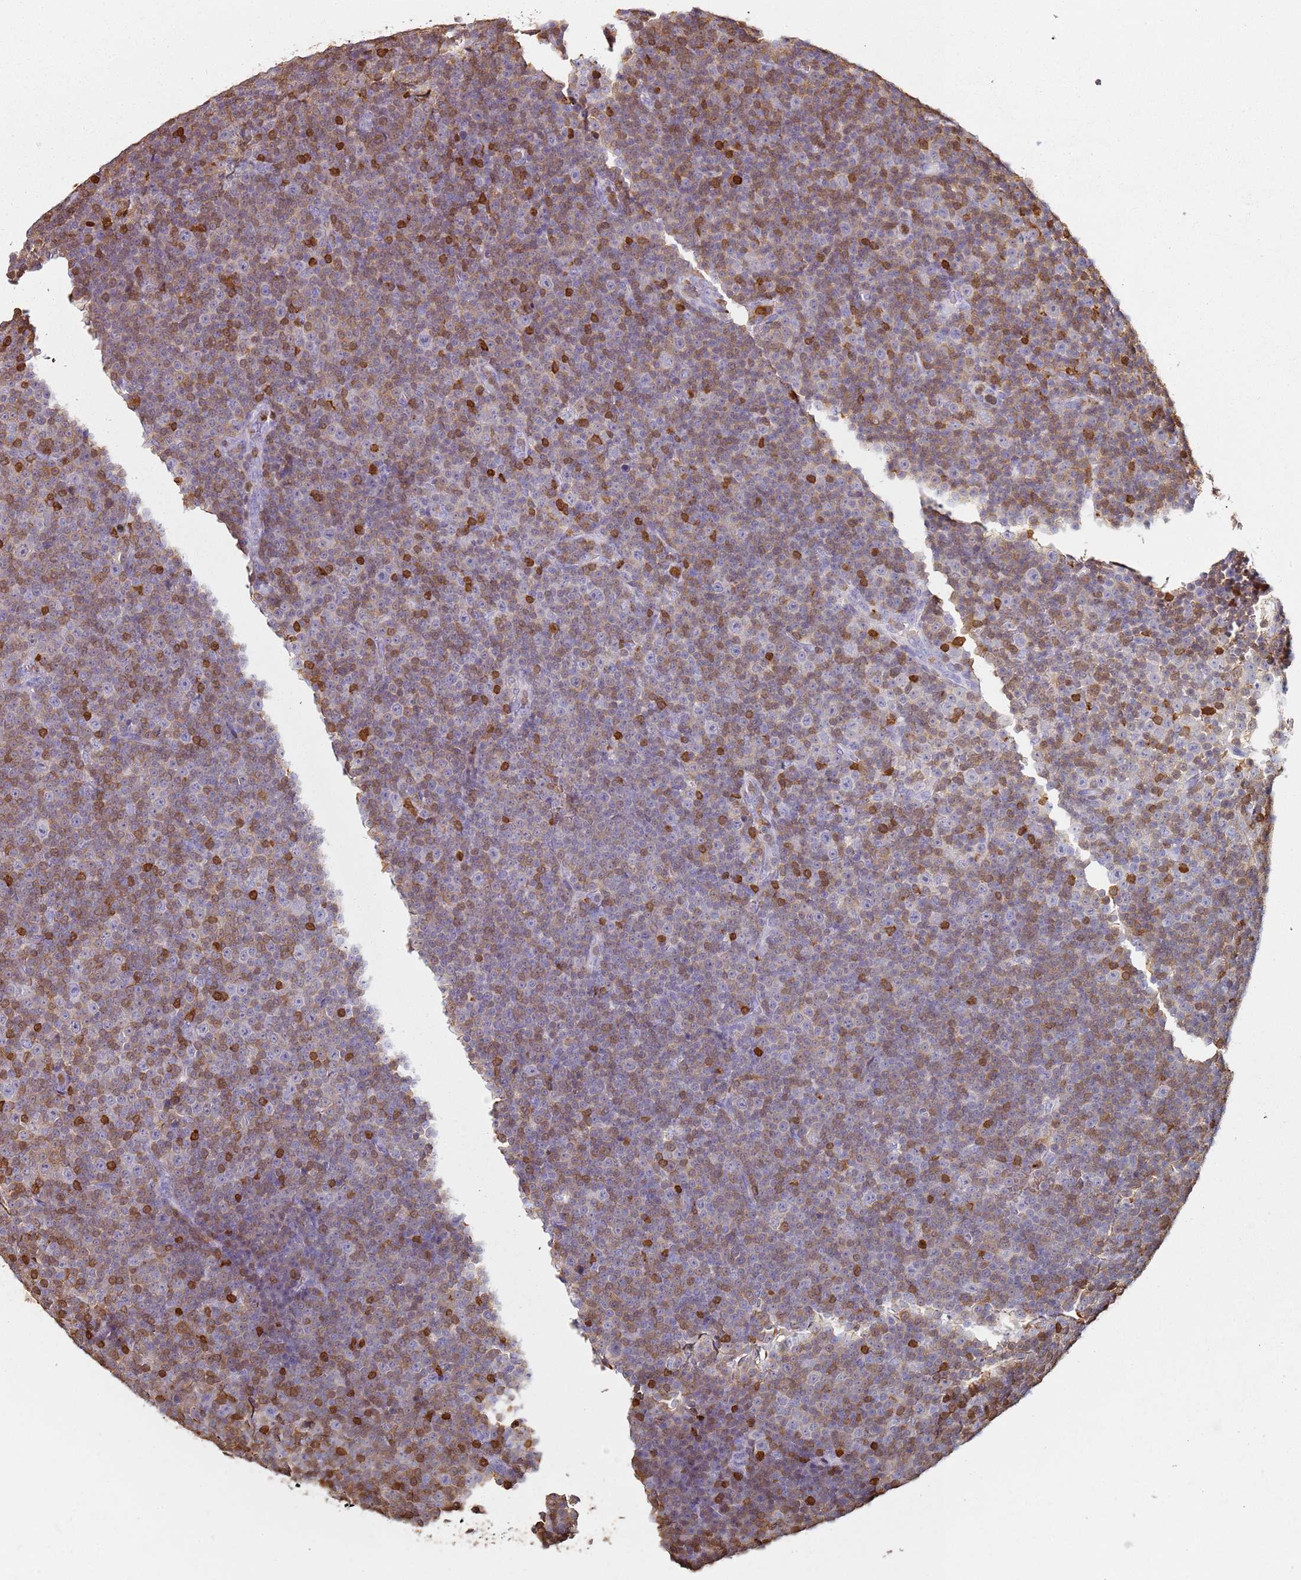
{"staining": {"intensity": "moderate", "quantity": "25%-75%", "location": "cytoplasmic/membranous,nuclear"}, "tissue": "lymphoma", "cell_type": "Tumor cells", "image_type": "cancer", "snomed": [{"axis": "morphology", "description": "Malignant lymphoma, non-Hodgkin's type, Low grade"}, {"axis": "topography", "description": "Lymph node"}], "caption": "A brown stain shows moderate cytoplasmic/membranous and nuclear staining of a protein in low-grade malignant lymphoma, non-Hodgkin's type tumor cells.", "gene": "S100A4", "patient": {"sex": "female", "age": 67}}